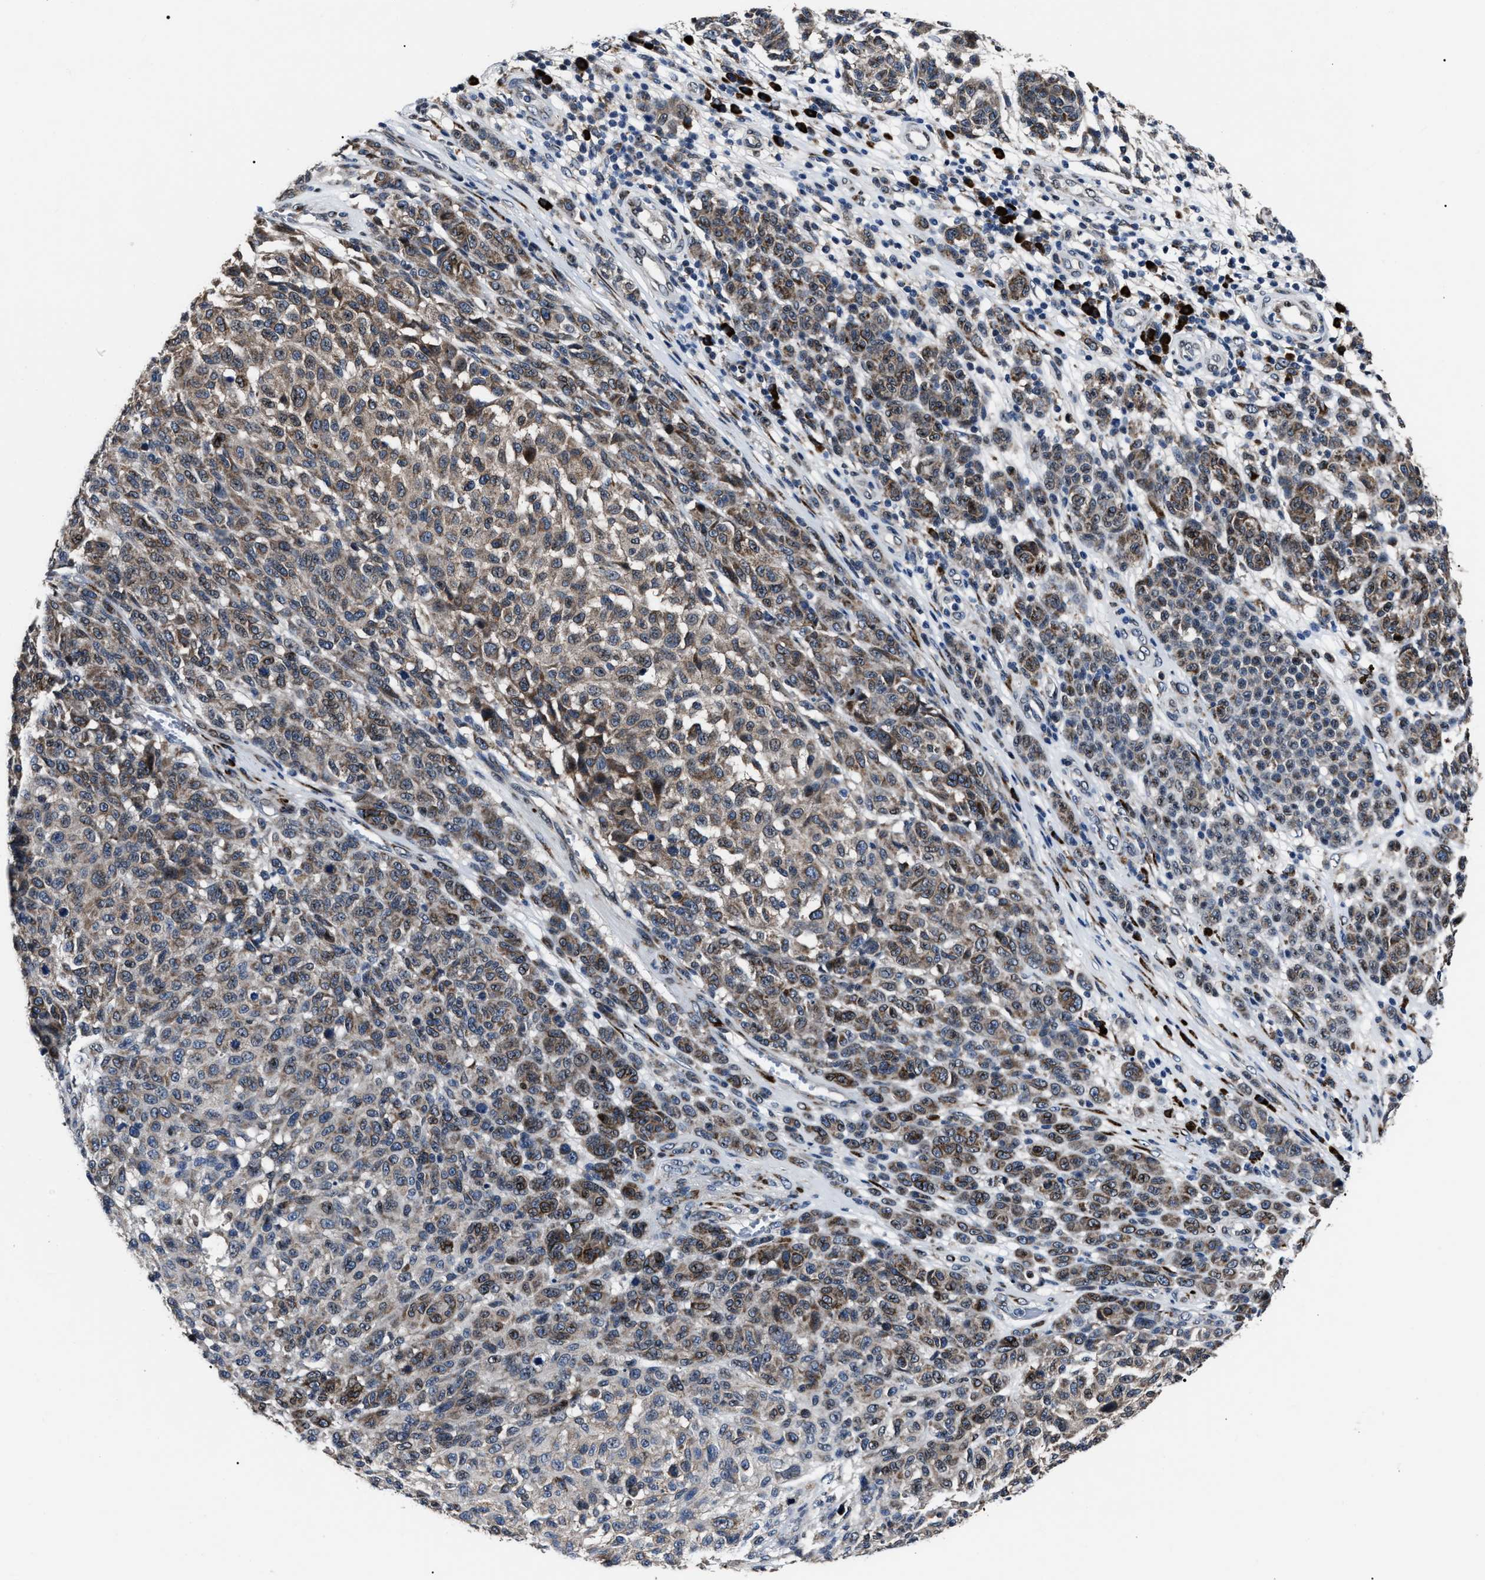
{"staining": {"intensity": "weak", "quantity": ">75%", "location": "cytoplasmic/membranous"}, "tissue": "melanoma", "cell_type": "Tumor cells", "image_type": "cancer", "snomed": [{"axis": "morphology", "description": "Malignant melanoma, NOS"}, {"axis": "topography", "description": "Skin"}], "caption": "An immunohistochemistry (IHC) micrograph of tumor tissue is shown. Protein staining in brown highlights weak cytoplasmic/membranous positivity in malignant melanoma within tumor cells. (Stains: DAB in brown, nuclei in blue, Microscopy: brightfield microscopy at high magnification).", "gene": "LRRC14", "patient": {"sex": "male", "age": 59}}